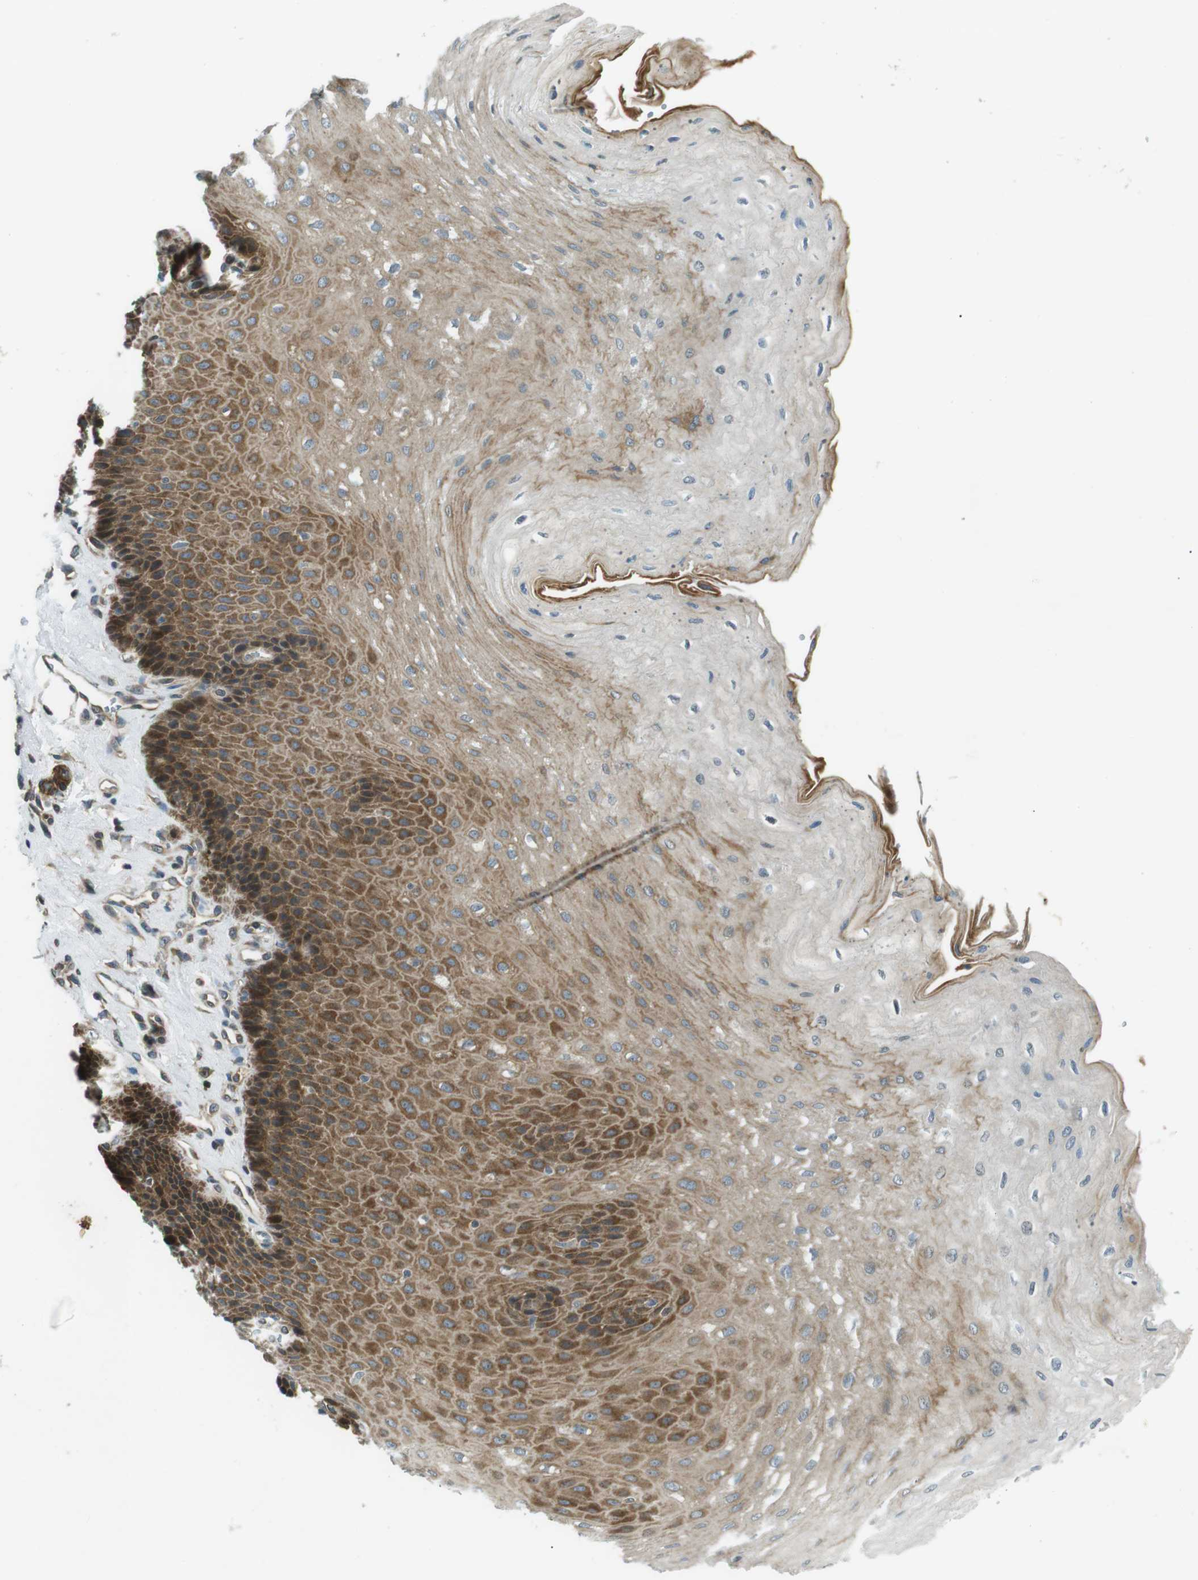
{"staining": {"intensity": "moderate", "quantity": ">75%", "location": "cytoplasmic/membranous"}, "tissue": "esophagus", "cell_type": "Squamous epithelial cells", "image_type": "normal", "snomed": [{"axis": "morphology", "description": "Normal tissue, NOS"}, {"axis": "topography", "description": "Esophagus"}], "caption": "Esophagus stained with IHC displays moderate cytoplasmic/membranous staining in approximately >75% of squamous epithelial cells. (DAB (3,3'-diaminobenzidine) IHC with brightfield microscopy, high magnification).", "gene": "TMEM74", "patient": {"sex": "female", "age": 72}}